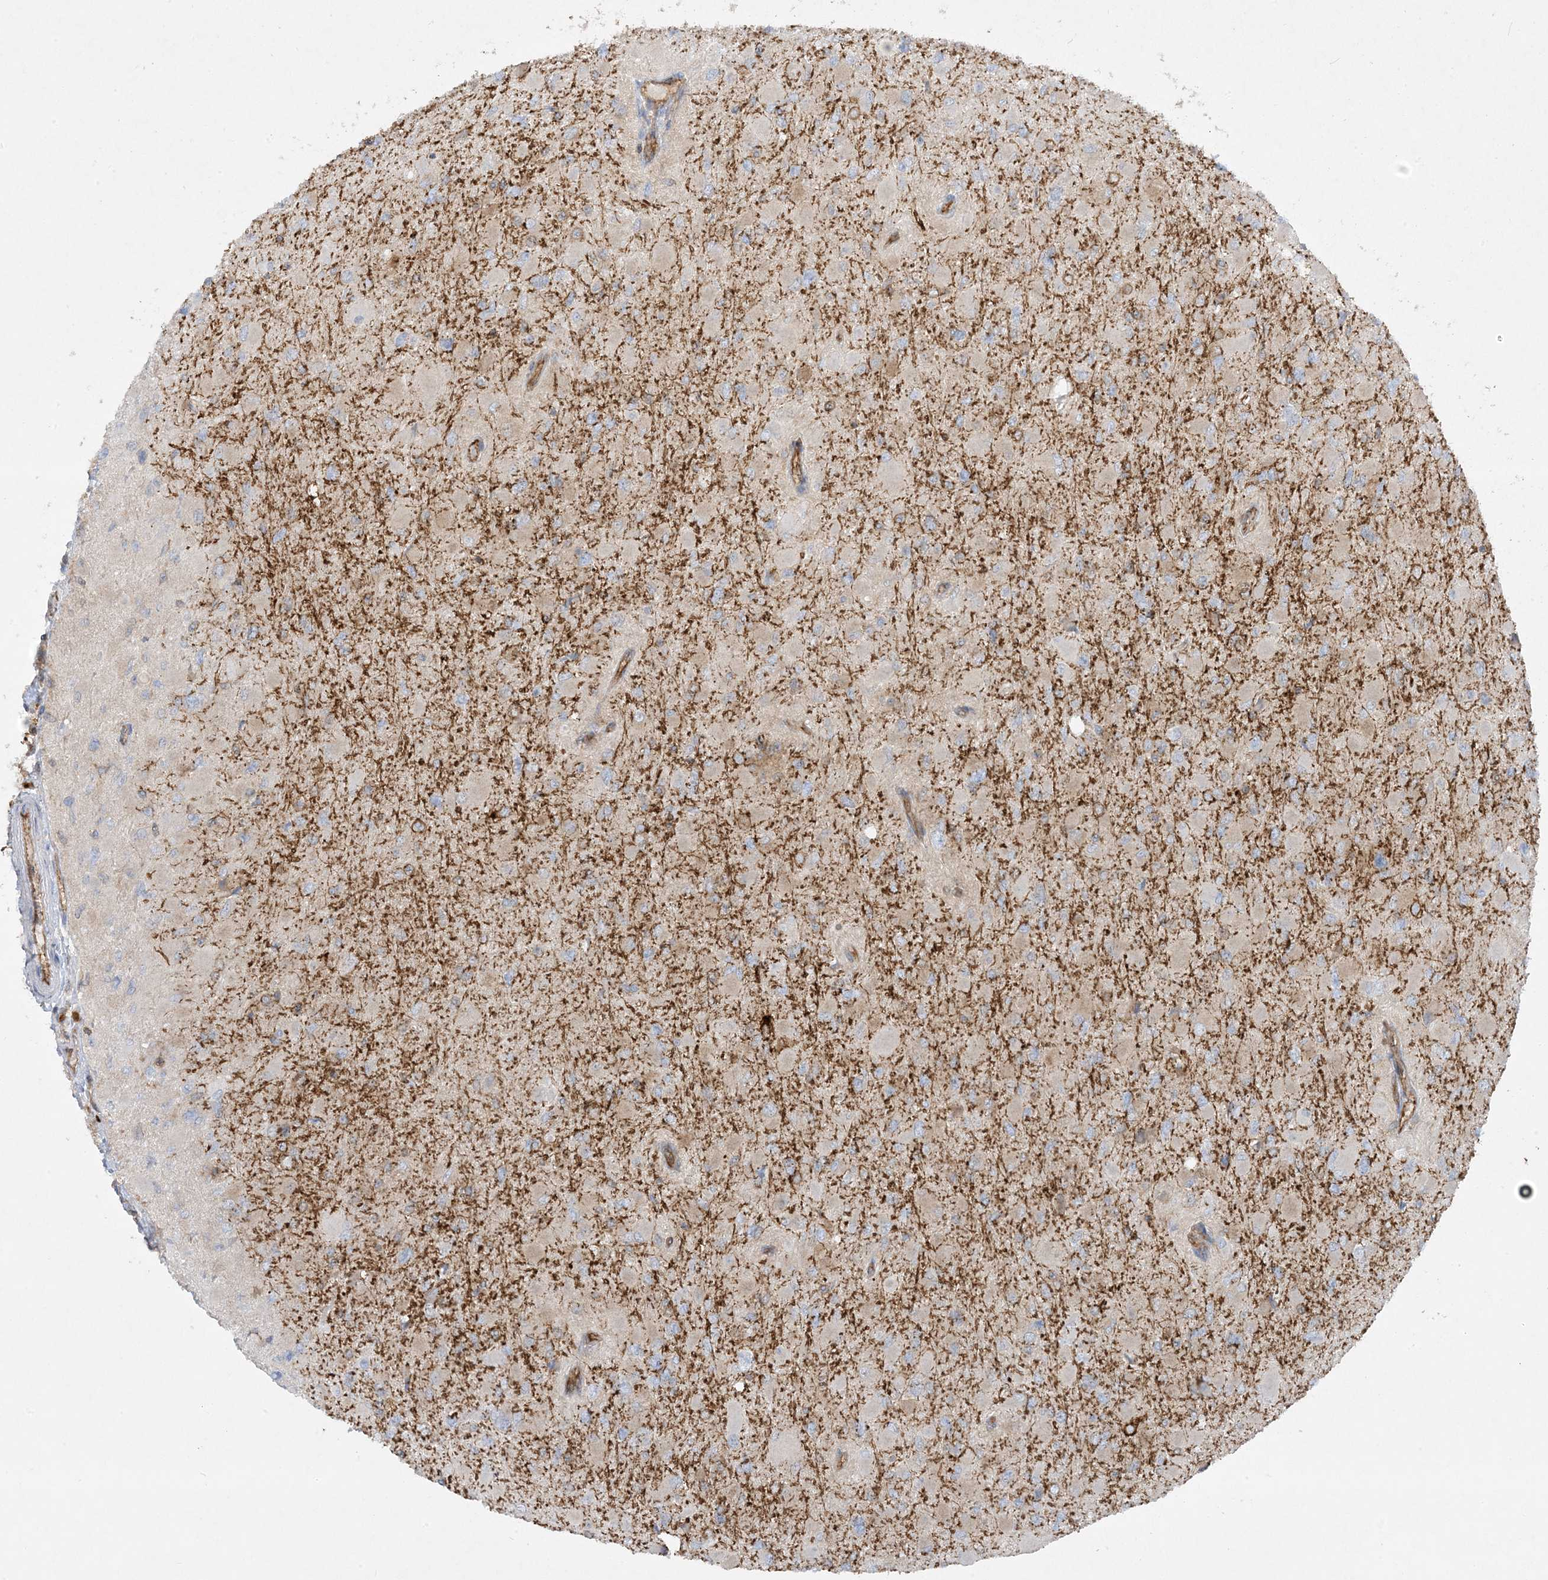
{"staining": {"intensity": "negative", "quantity": "none", "location": "none"}, "tissue": "glioma", "cell_type": "Tumor cells", "image_type": "cancer", "snomed": [{"axis": "morphology", "description": "Glioma, malignant, High grade"}, {"axis": "topography", "description": "Cerebral cortex"}], "caption": "Immunohistochemistry image of neoplastic tissue: glioma stained with DAB reveals no significant protein staining in tumor cells.", "gene": "HLA-E", "patient": {"sex": "female", "age": 36}}